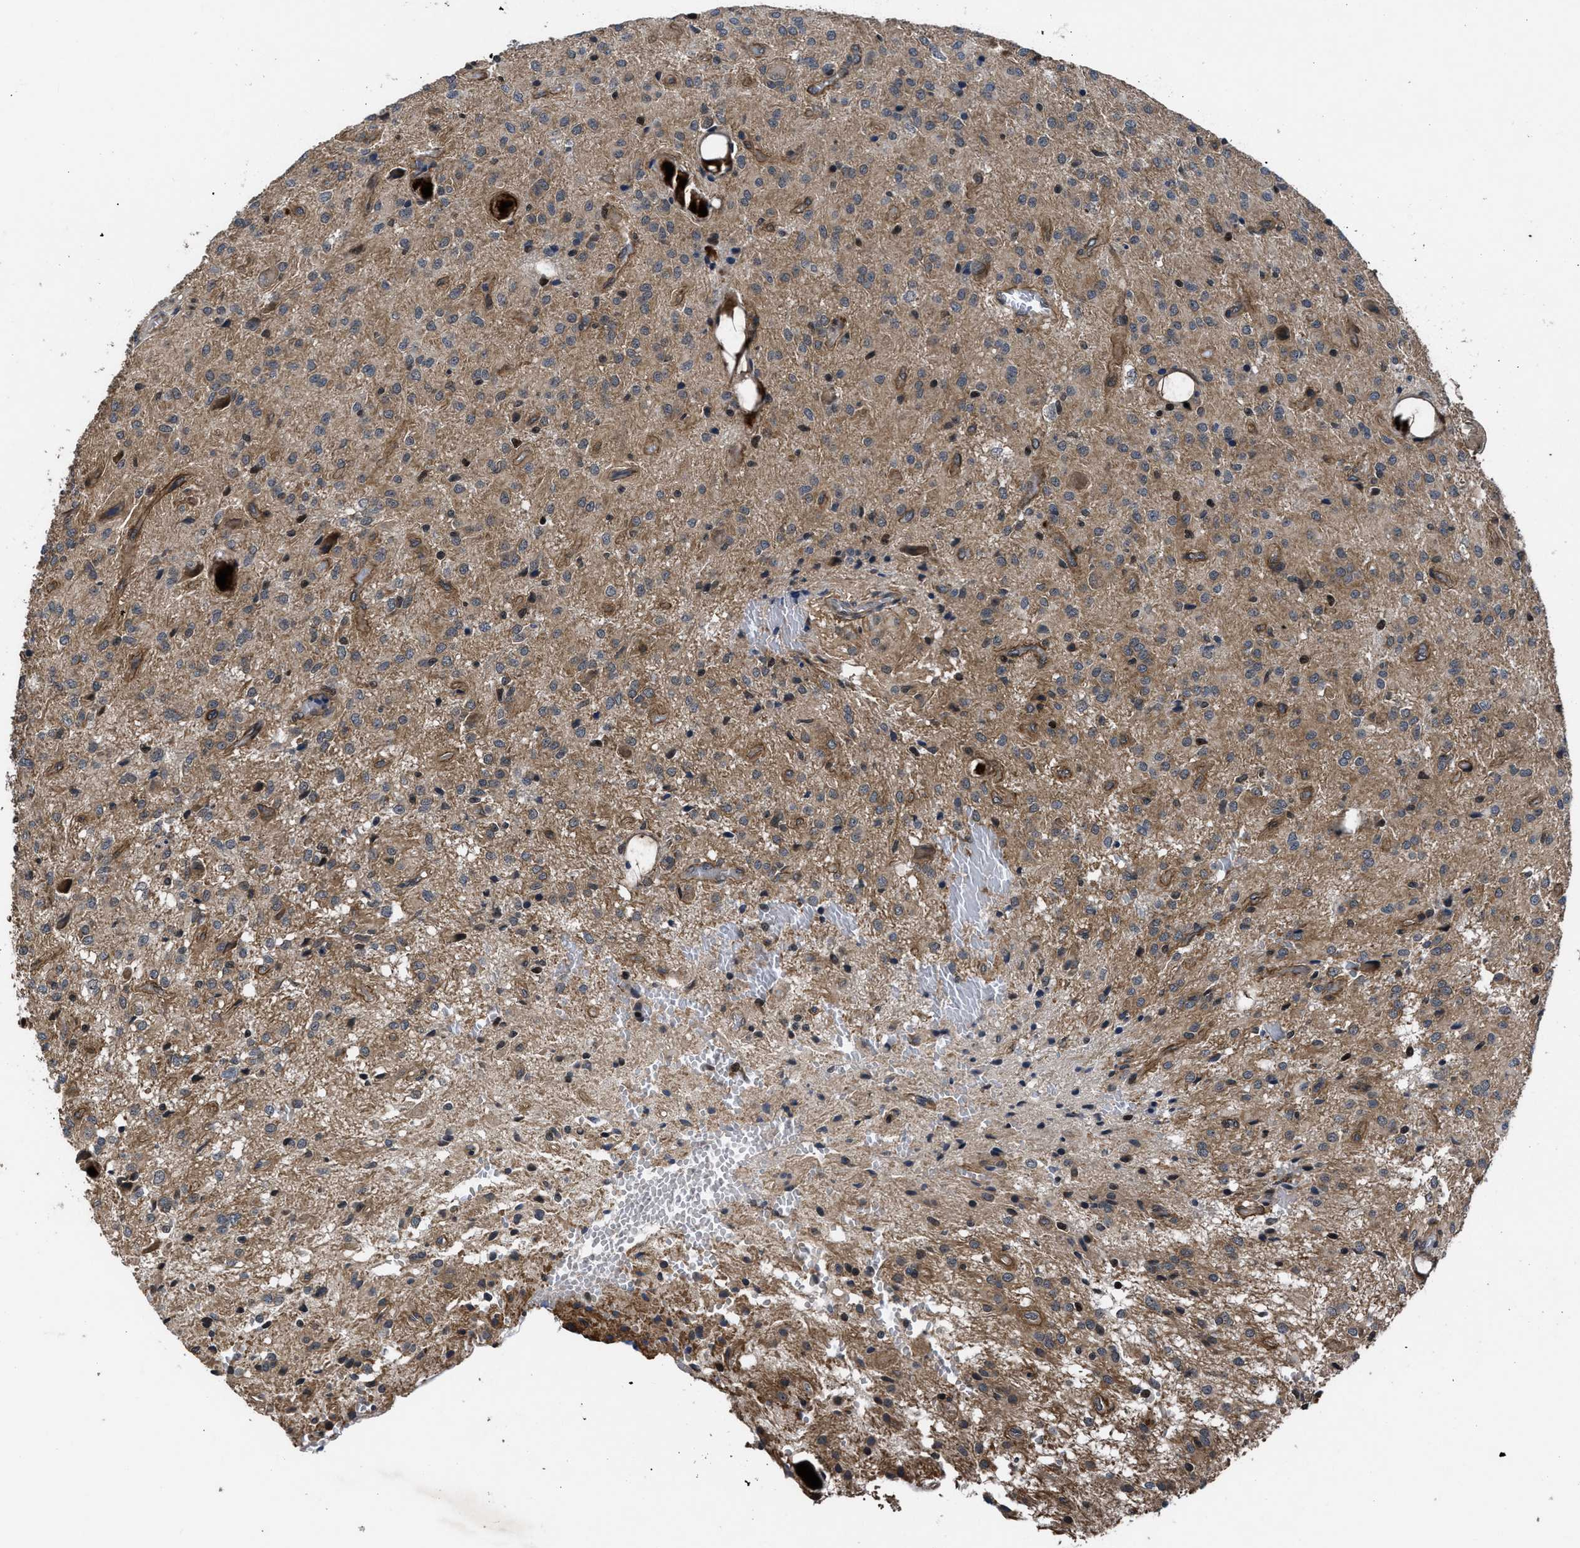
{"staining": {"intensity": "moderate", "quantity": ">75%", "location": "cytoplasmic/membranous"}, "tissue": "glioma", "cell_type": "Tumor cells", "image_type": "cancer", "snomed": [{"axis": "morphology", "description": "Glioma, malignant, High grade"}, {"axis": "topography", "description": "Brain"}], "caption": "Protein analysis of glioma tissue reveals moderate cytoplasmic/membranous positivity in about >75% of tumor cells.", "gene": "DNAJC14", "patient": {"sex": "female", "age": 59}}